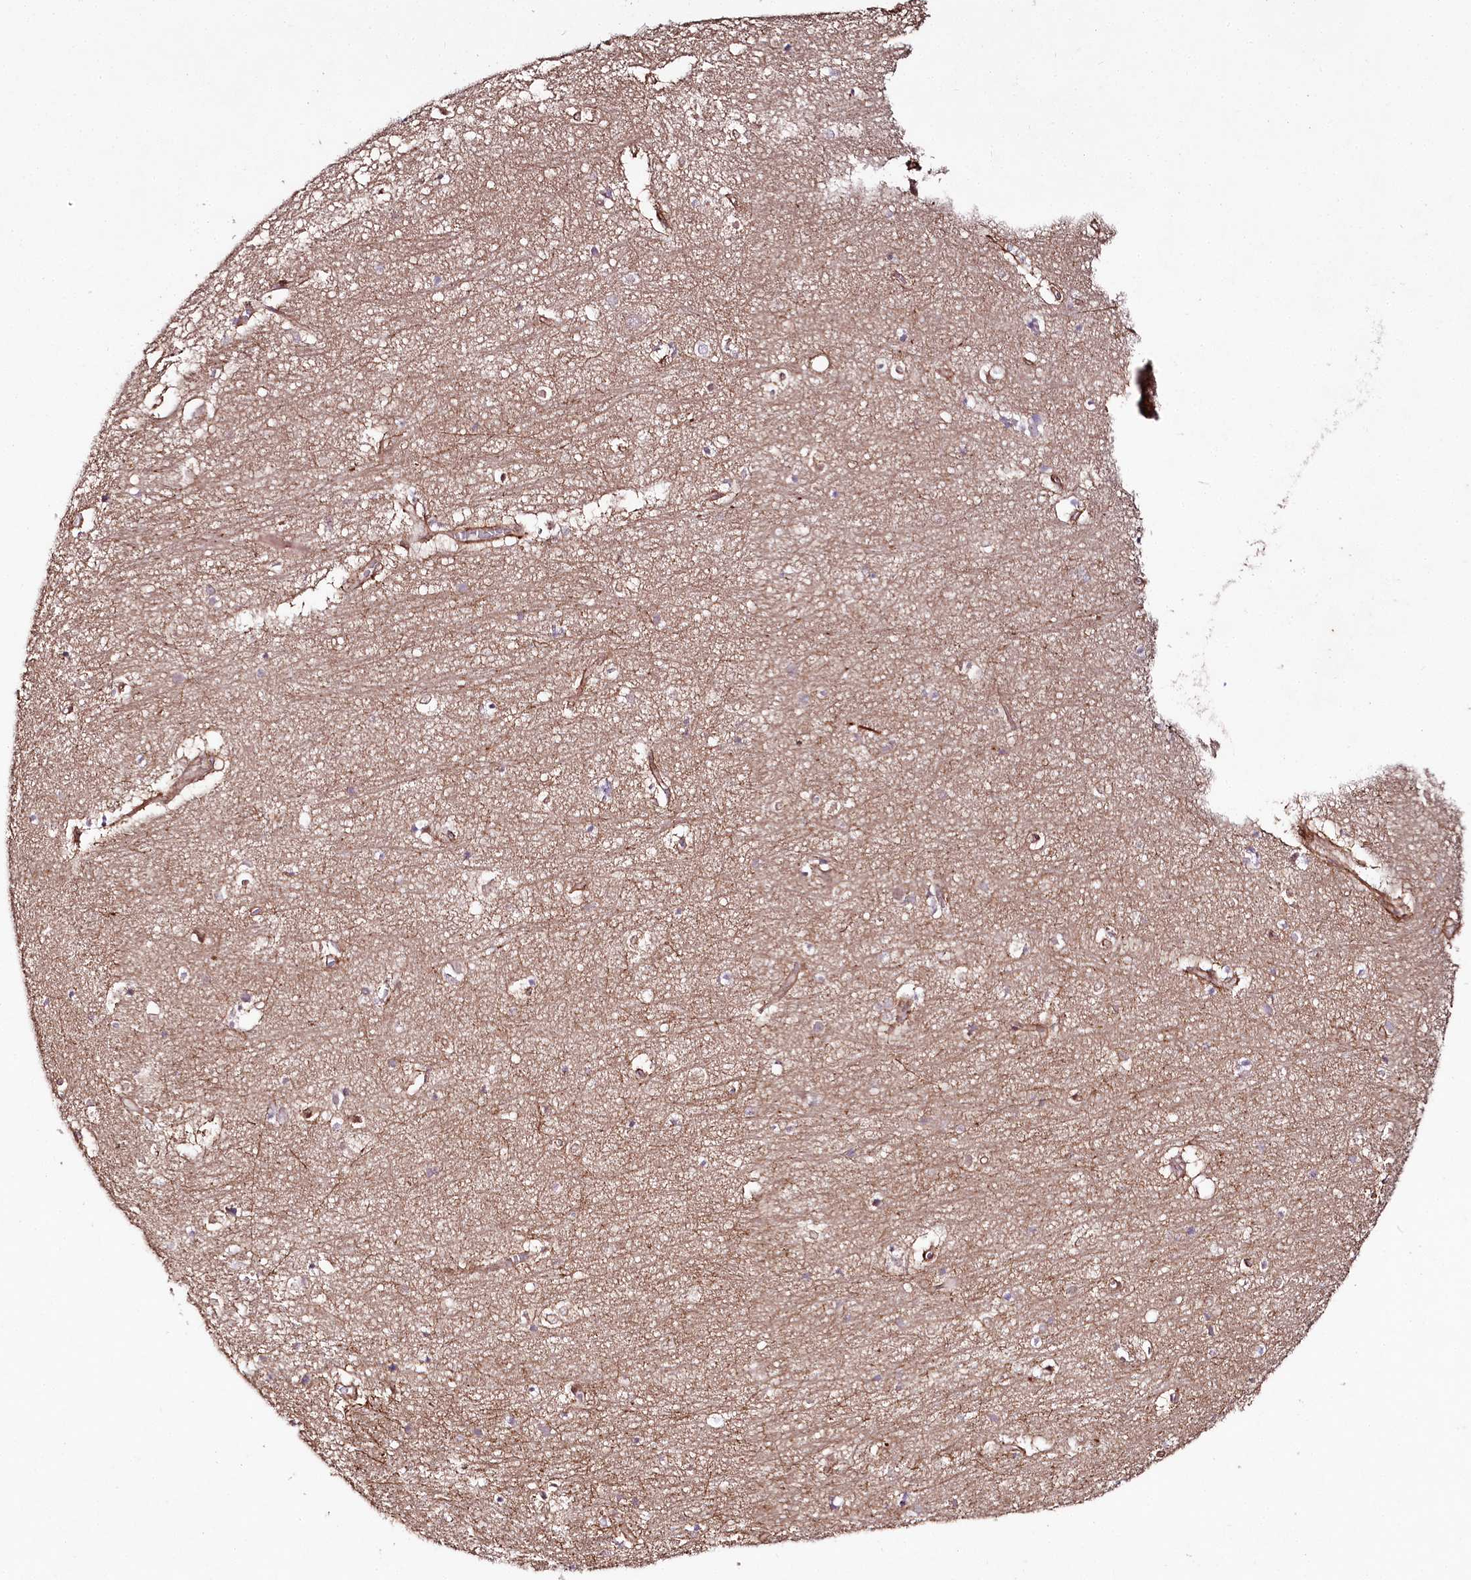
{"staining": {"intensity": "moderate", "quantity": "<25%", "location": "cytoplasmic/membranous"}, "tissue": "hippocampus", "cell_type": "Glial cells", "image_type": "normal", "snomed": [{"axis": "morphology", "description": "Normal tissue, NOS"}, {"axis": "topography", "description": "Hippocampus"}], "caption": "Immunohistochemistry (DAB) staining of benign hippocampus reveals moderate cytoplasmic/membranous protein staining in approximately <25% of glial cells. The staining is performed using DAB brown chromogen to label protein expression. The nuclei are counter-stained blue using hematoxylin.", "gene": "PHLDB1", "patient": {"sex": "female", "age": 64}}